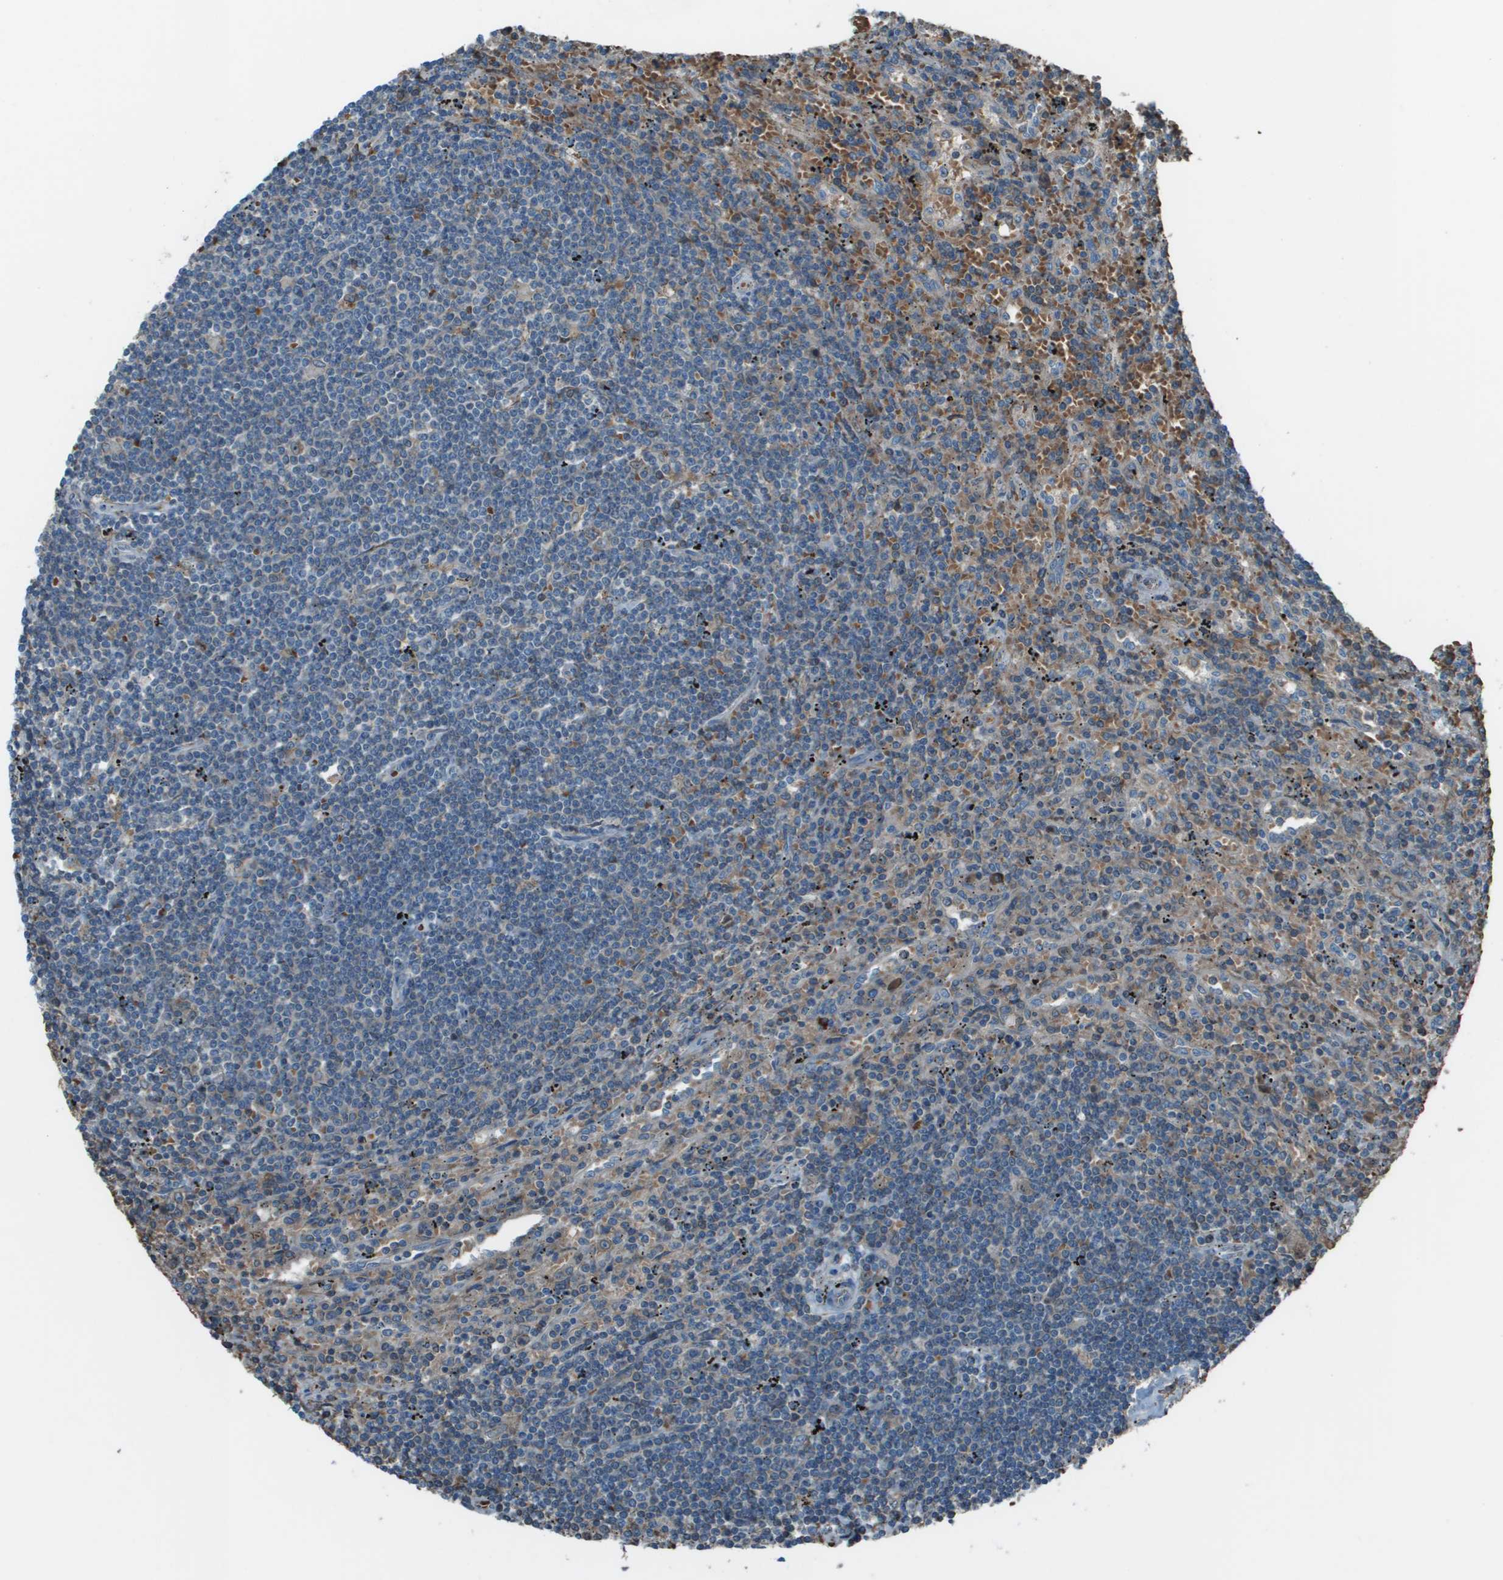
{"staining": {"intensity": "negative", "quantity": "none", "location": "none"}, "tissue": "lymphoma", "cell_type": "Tumor cells", "image_type": "cancer", "snomed": [{"axis": "morphology", "description": "Malignant lymphoma, non-Hodgkin's type, Low grade"}, {"axis": "topography", "description": "Spleen"}], "caption": "IHC image of human lymphoma stained for a protein (brown), which exhibits no staining in tumor cells.", "gene": "UTS2", "patient": {"sex": "male", "age": 76}}